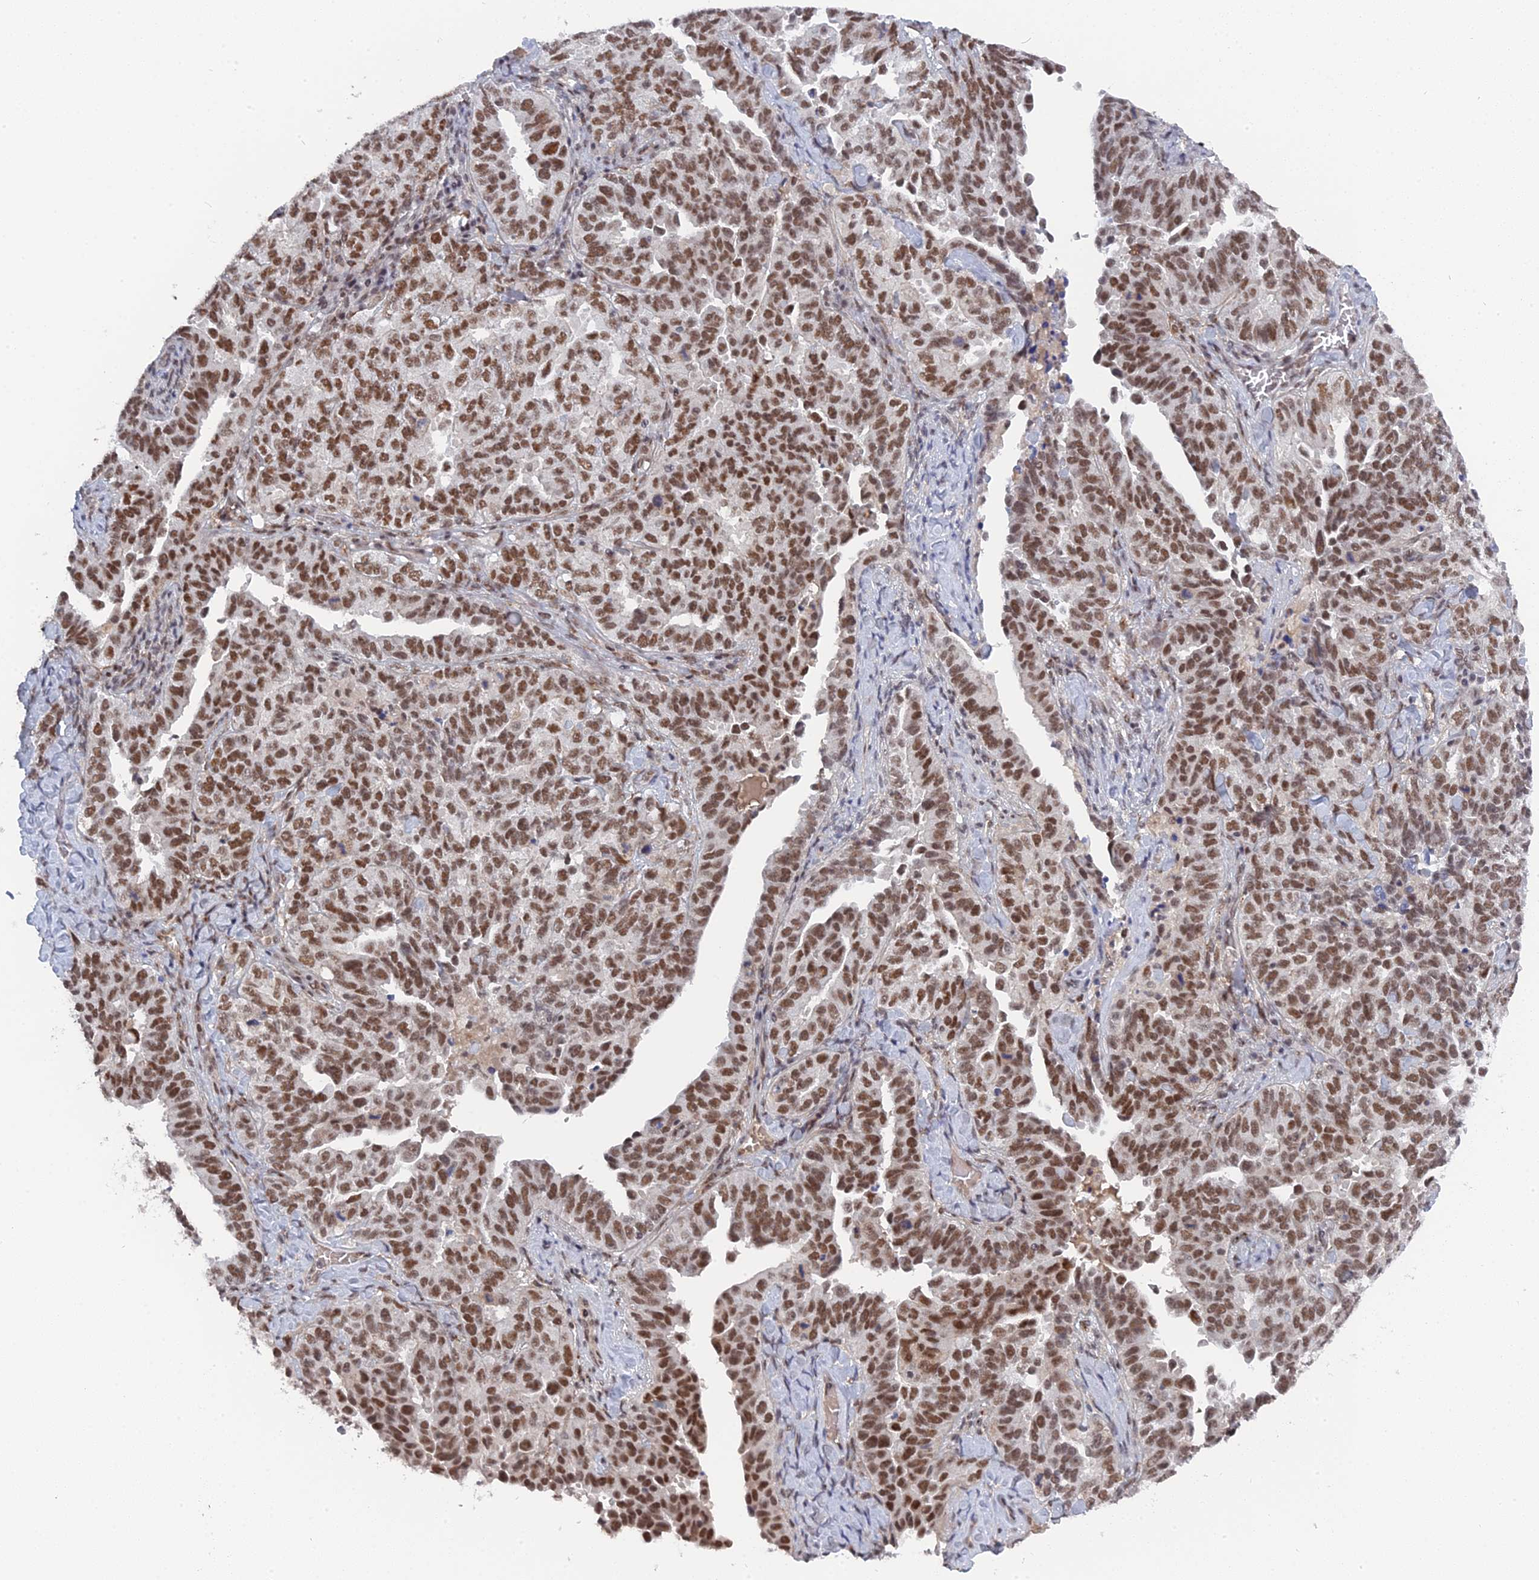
{"staining": {"intensity": "moderate", "quantity": ">75%", "location": "nuclear"}, "tissue": "ovarian cancer", "cell_type": "Tumor cells", "image_type": "cancer", "snomed": [{"axis": "morphology", "description": "Carcinoma, endometroid"}, {"axis": "topography", "description": "Ovary"}], "caption": "Tumor cells show moderate nuclear expression in about >75% of cells in endometroid carcinoma (ovarian).", "gene": "CCDC85A", "patient": {"sex": "female", "age": 62}}